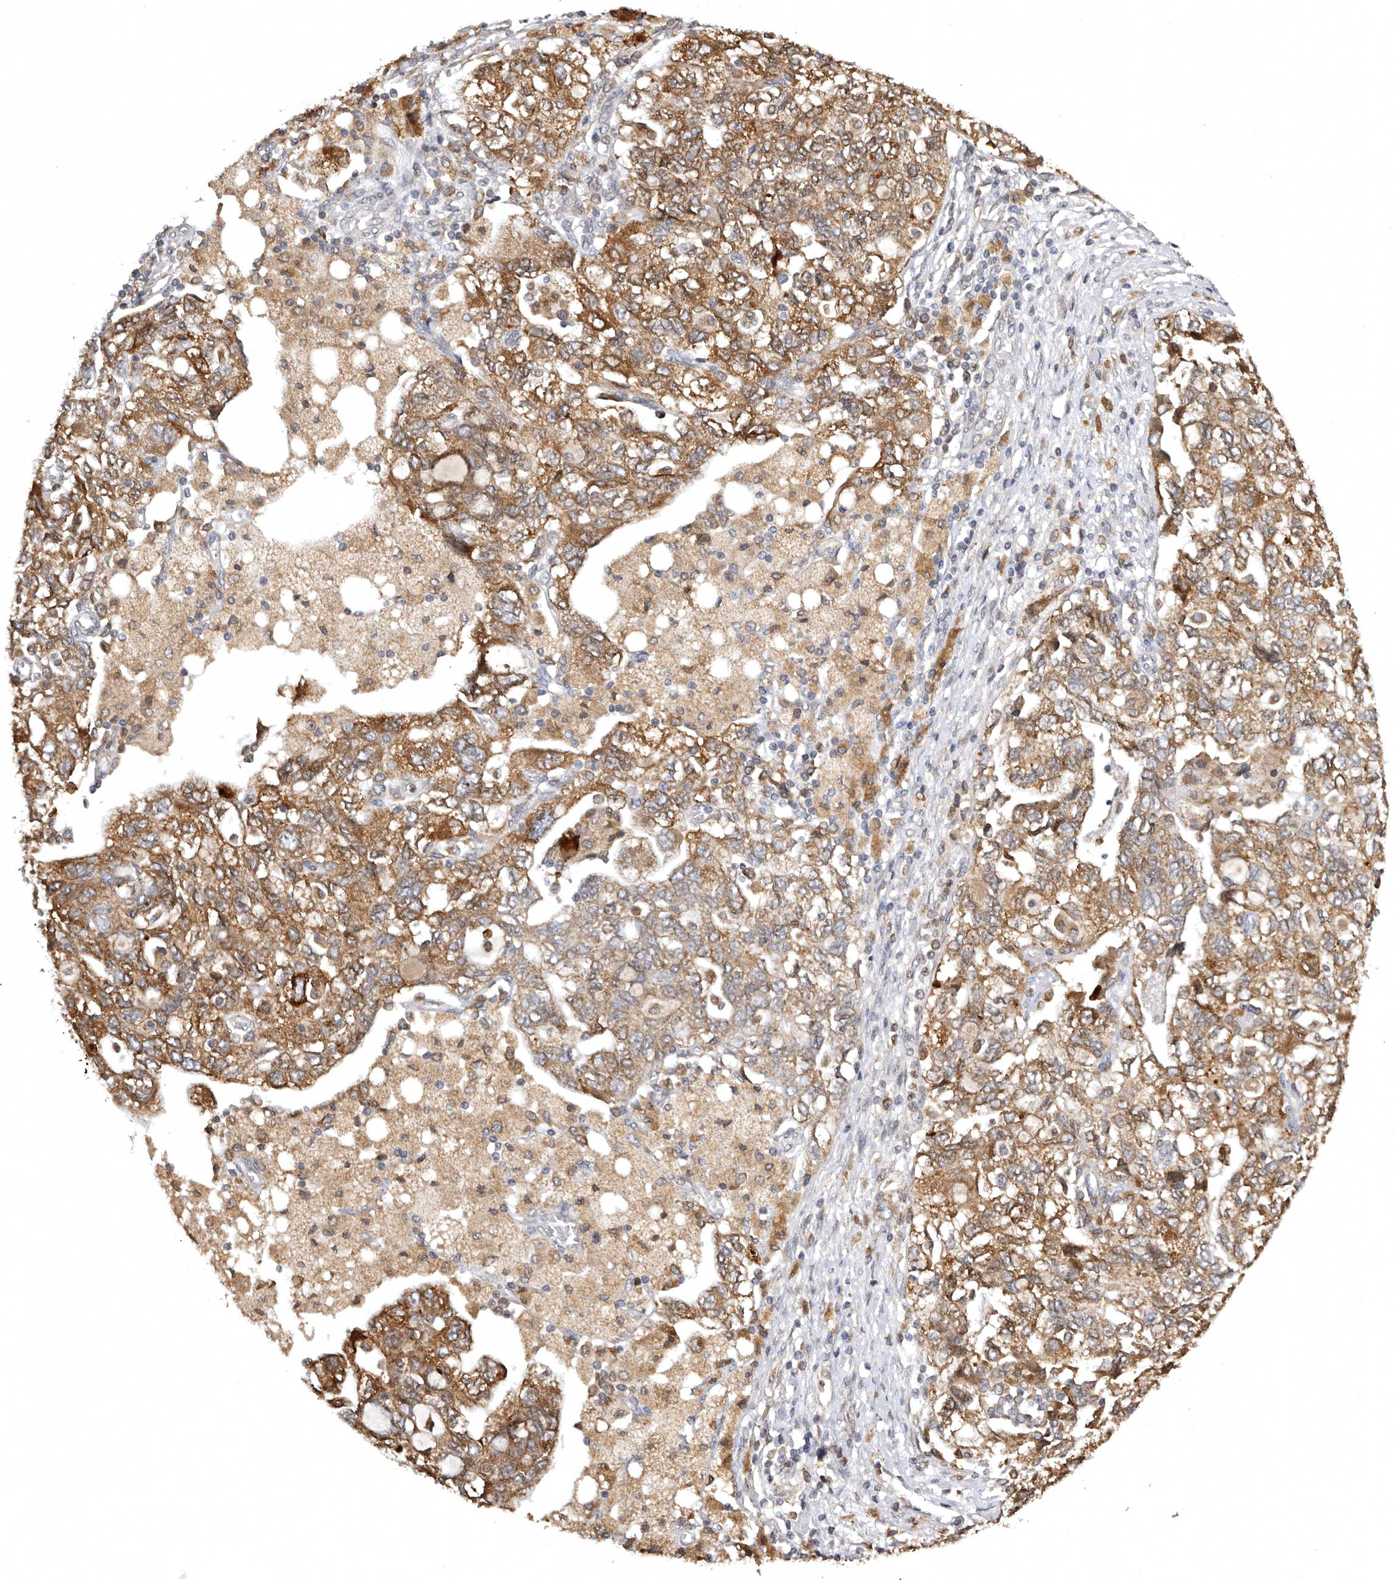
{"staining": {"intensity": "moderate", "quantity": ">75%", "location": "cytoplasmic/membranous"}, "tissue": "ovarian cancer", "cell_type": "Tumor cells", "image_type": "cancer", "snomed": [{"axis": "morphology", "description": "Carcinoma, NOS"}, {"axis": "morphology", "description": "Cystadenocarcinoma, serous, NOS"}, {"axis": "topography", "description": "Ovary"}], "caption": "Immunohistochemical staining of serous cystadenocarcinoma (ovarian) demonstrates medium levels of moderate cytoplasmic/membranous protein positivity in about >75% of tumor cells. (IHC, brightfield microscopy, high magnification).", "gene": "INKA2", "patient": {"sex": "female", "age": 69}}